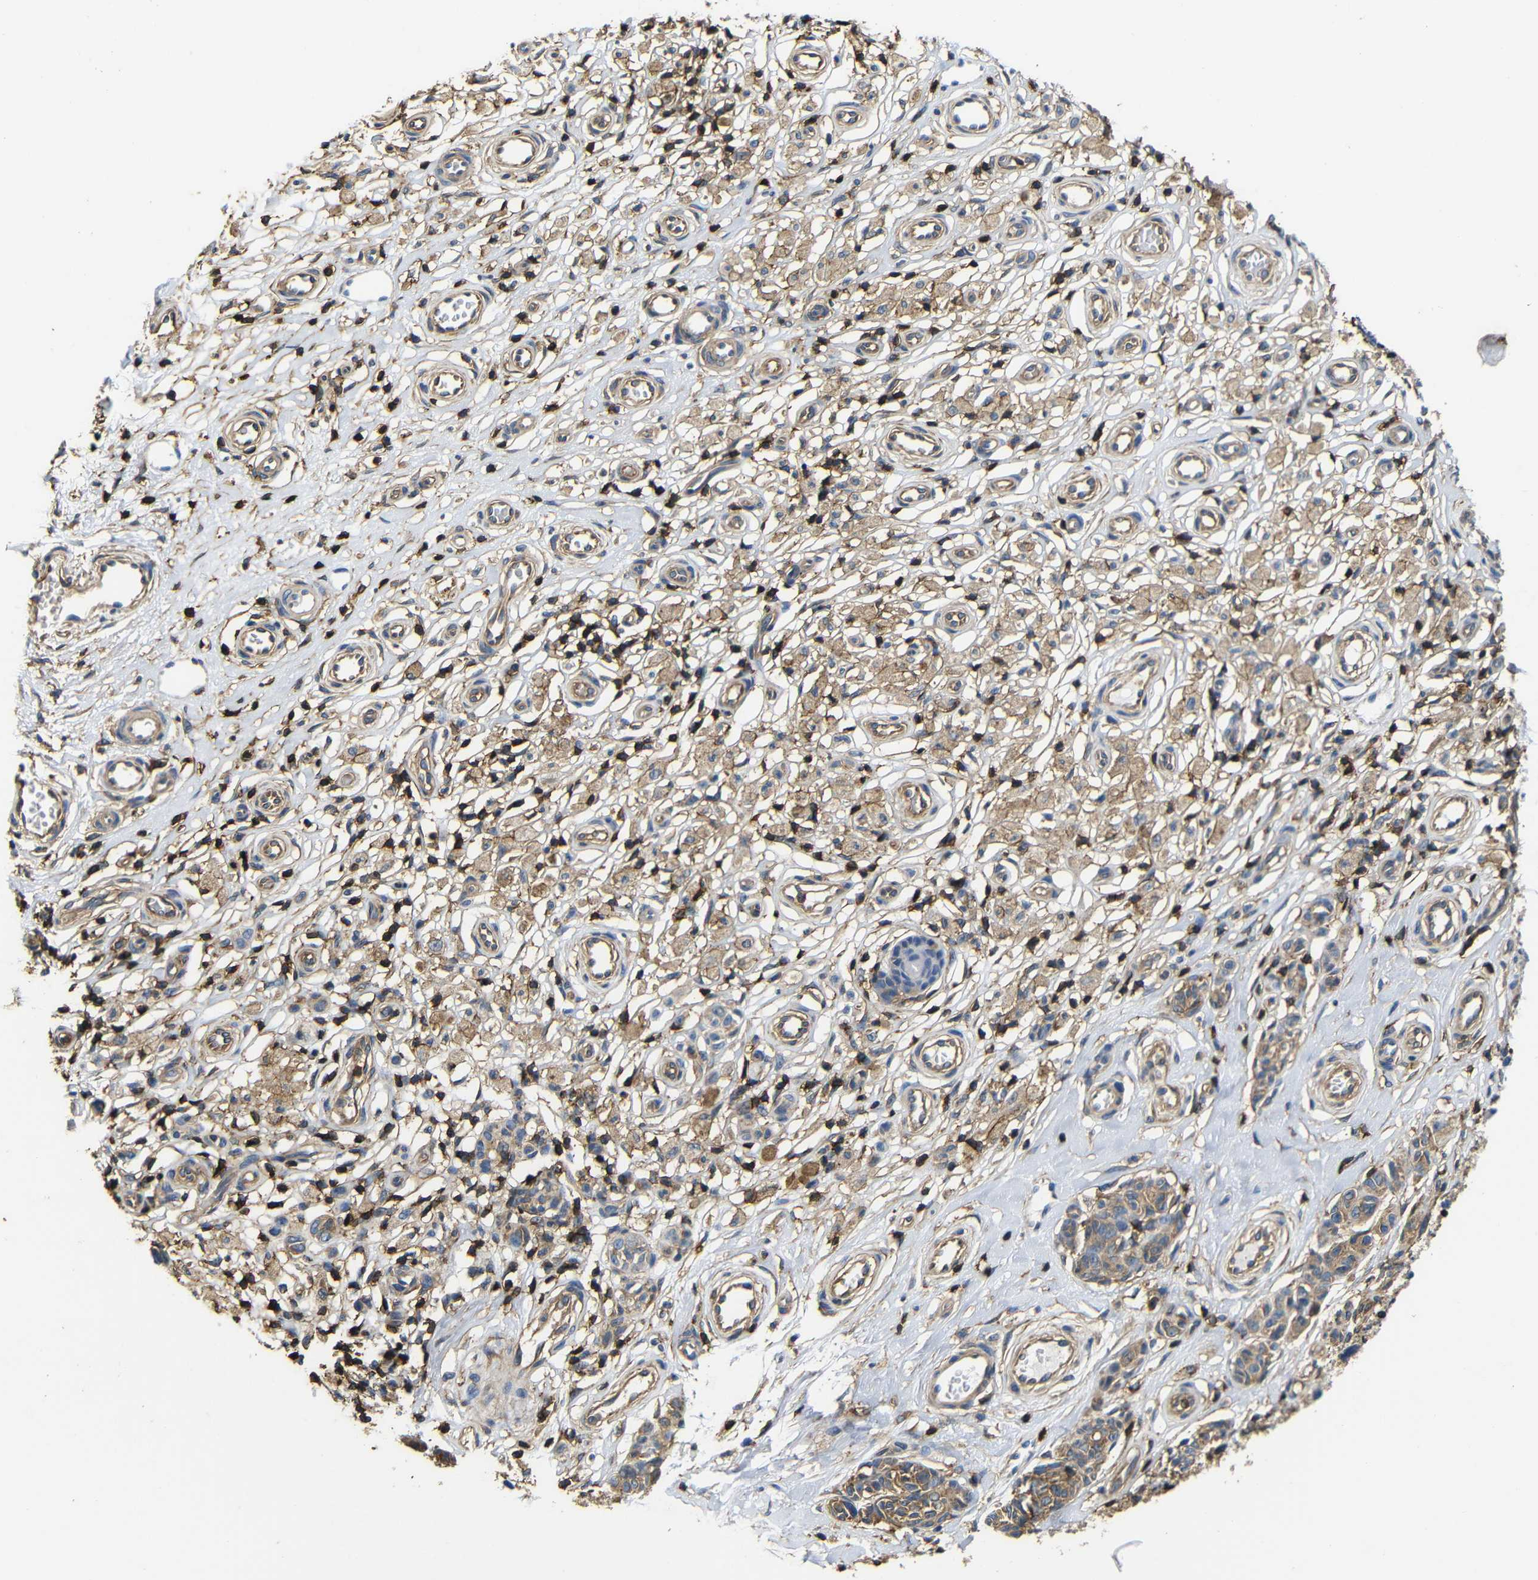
{"staining": {"intensity": "moderate", "quantity": ">75%", "location": "cytoplasmic/membranous"}, "tissue": "melanoma", "cell_type": "Tumor cells", "image_type": "cancer", "snomed": [{"axis": "morphology", "description": "Malignant melanoma, NOS"}, {"axis": "topography", "description": "Skin"}], "caption": "Immunohistochemical staining of malignant melanoma demonstrates medium levels of moderate cytoplasmic/membranous protein staining in about >75% of tumor cells.", "gene": "PI4KA", "patient": {"sex": "female", "age": 64}}